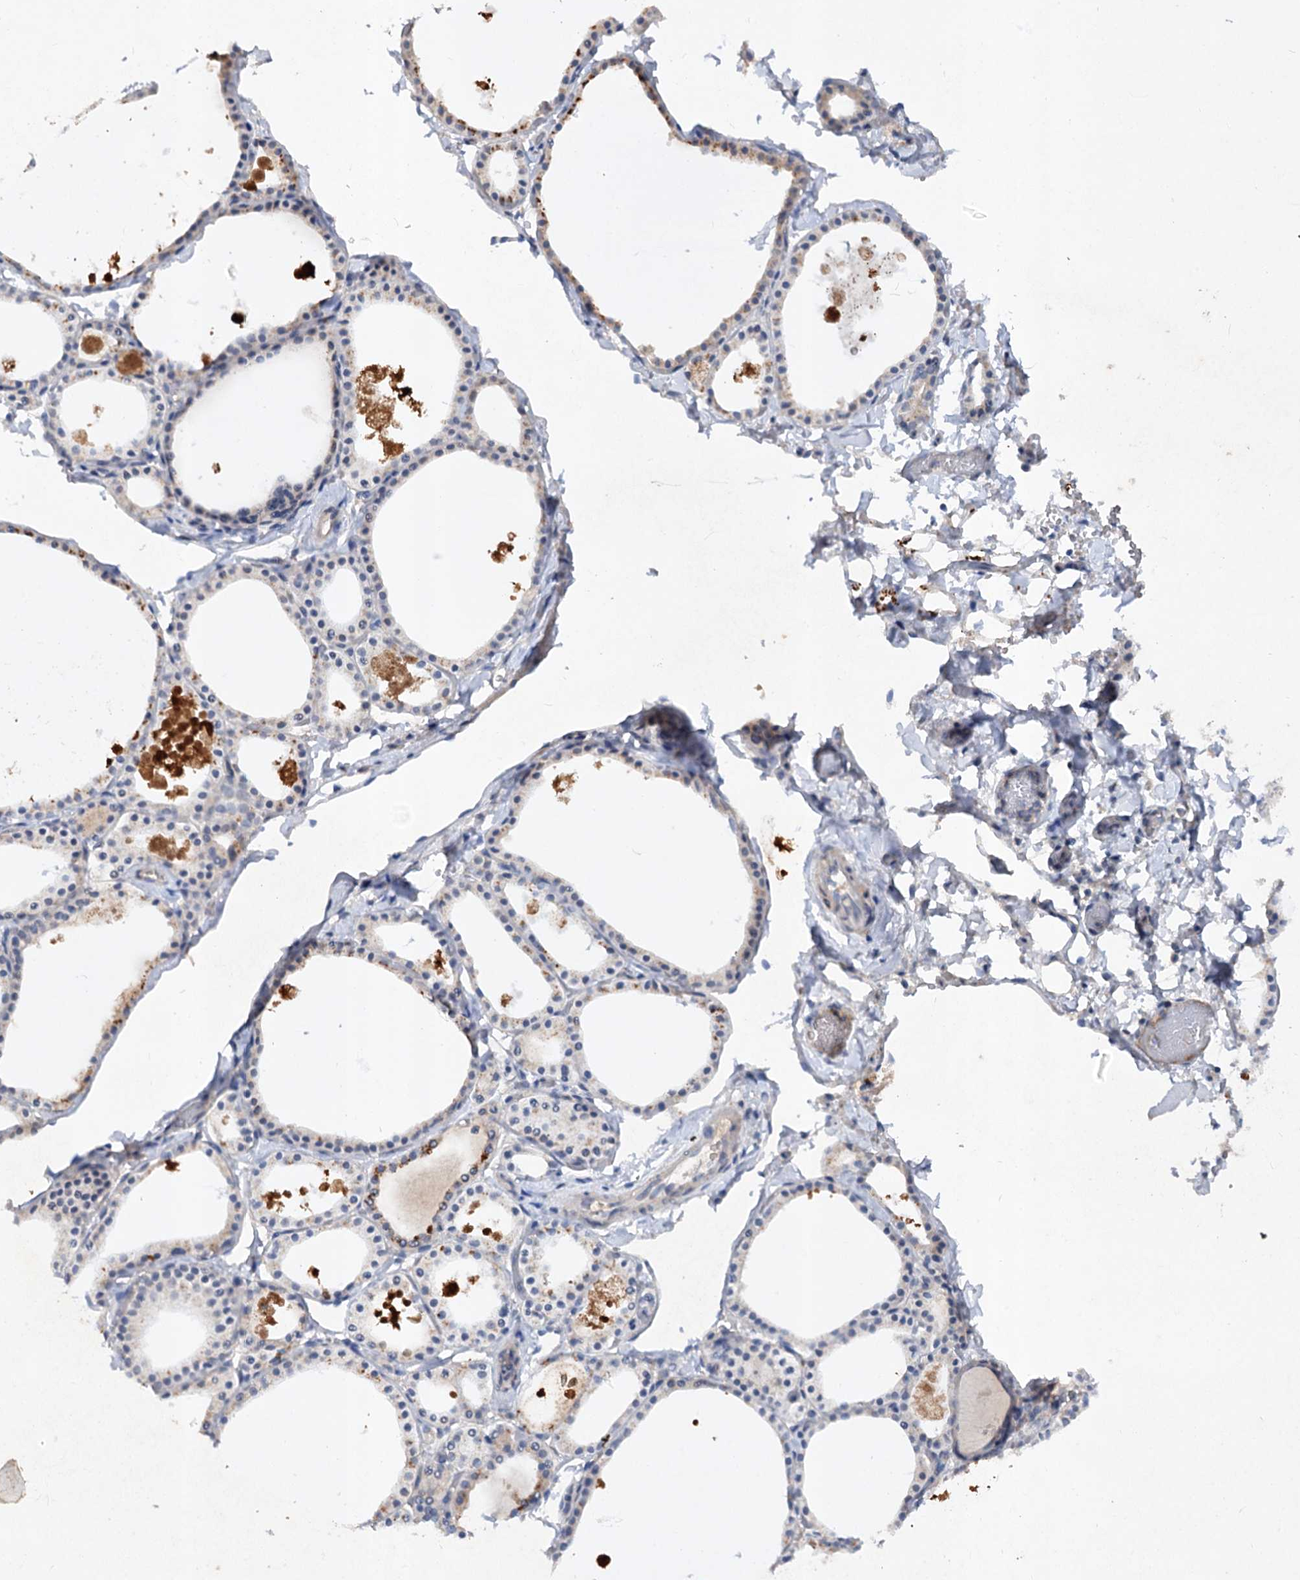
{"staining": {"intensity": "negative", "quantity": "none", "location": "none"}, "tissue": "thyroid gland", "cell_type": "Glandular cells", "image_type": "normal", "snomed": [{"axis": "morphology", "description": "Normal tissue, NOS"}, {"axis": "topography", "description": "Thyroid gland"}], "caption": "A histopathology image of human thyroid gland is negative for staining in glandular cells. The staining was performed using DAB to visualize the protein expression in brown, while the nuclei were stained in blue with hematoxylin (Magnification: 20x).", "gene": "ATP4A", "patient": {"sex": "male", "age": 56}}